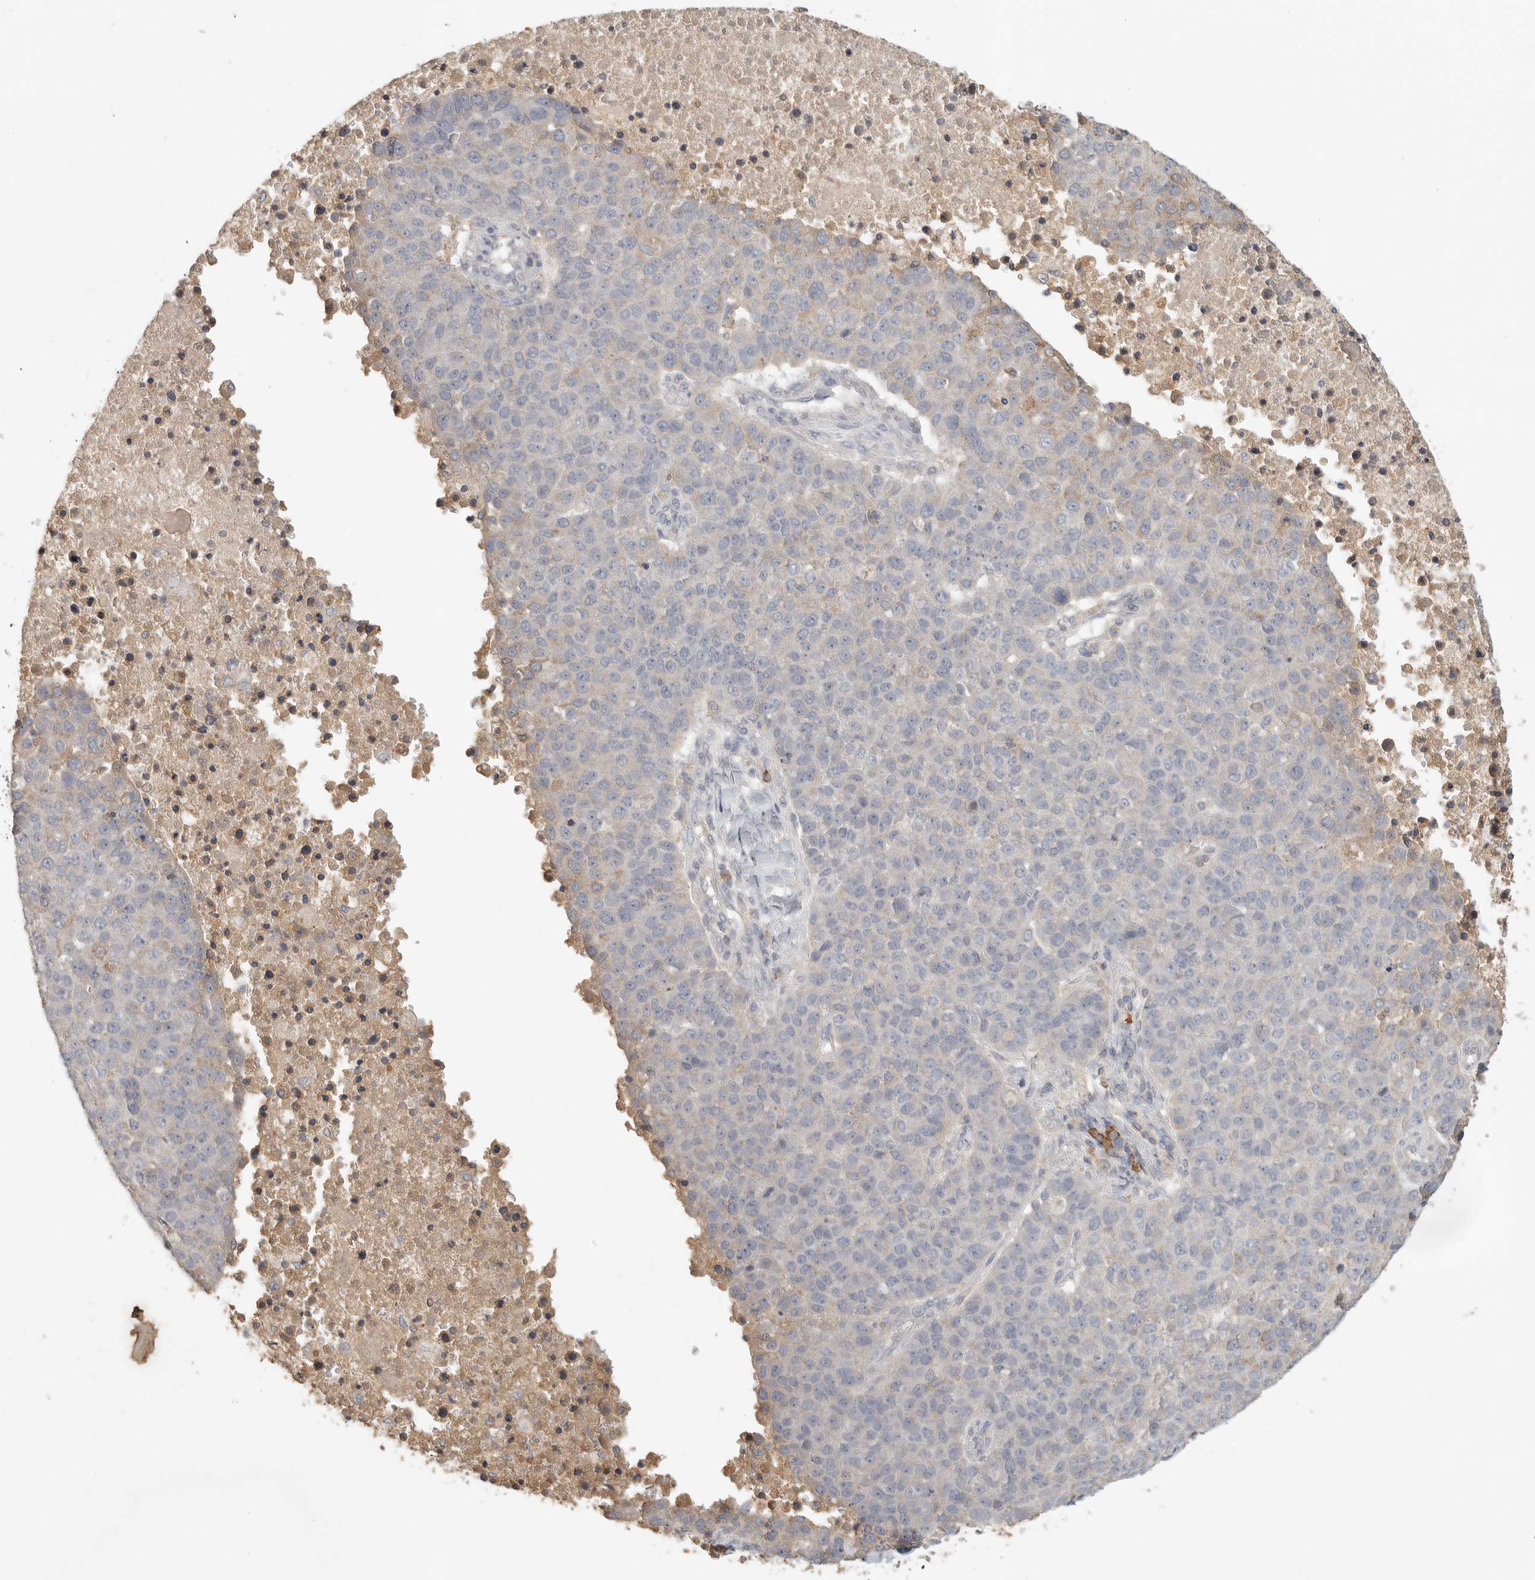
{"staining": {"intensity": "weak", "quantity": "<25%", "location": "cytoplasmic/membranous"}, "tissue": "pancreatic cancer", "cell_type": "Tumor cells", "image_type": "cancer", "snomed": [{"axis": "morphology", "description": "Adenocarcinoma, NOS"}, {"axis": "topography", "description": "Pancreas"}], "caption": "High power microscopy micrograph of an immunohistochemistry micrograph of pancreatic adenocarcinoma, revealing no significant expression in tumor cells. Nuclei are stained in blue.", "gene": "SLC25A36", "patient": {"sex": "female", "age": 61}}